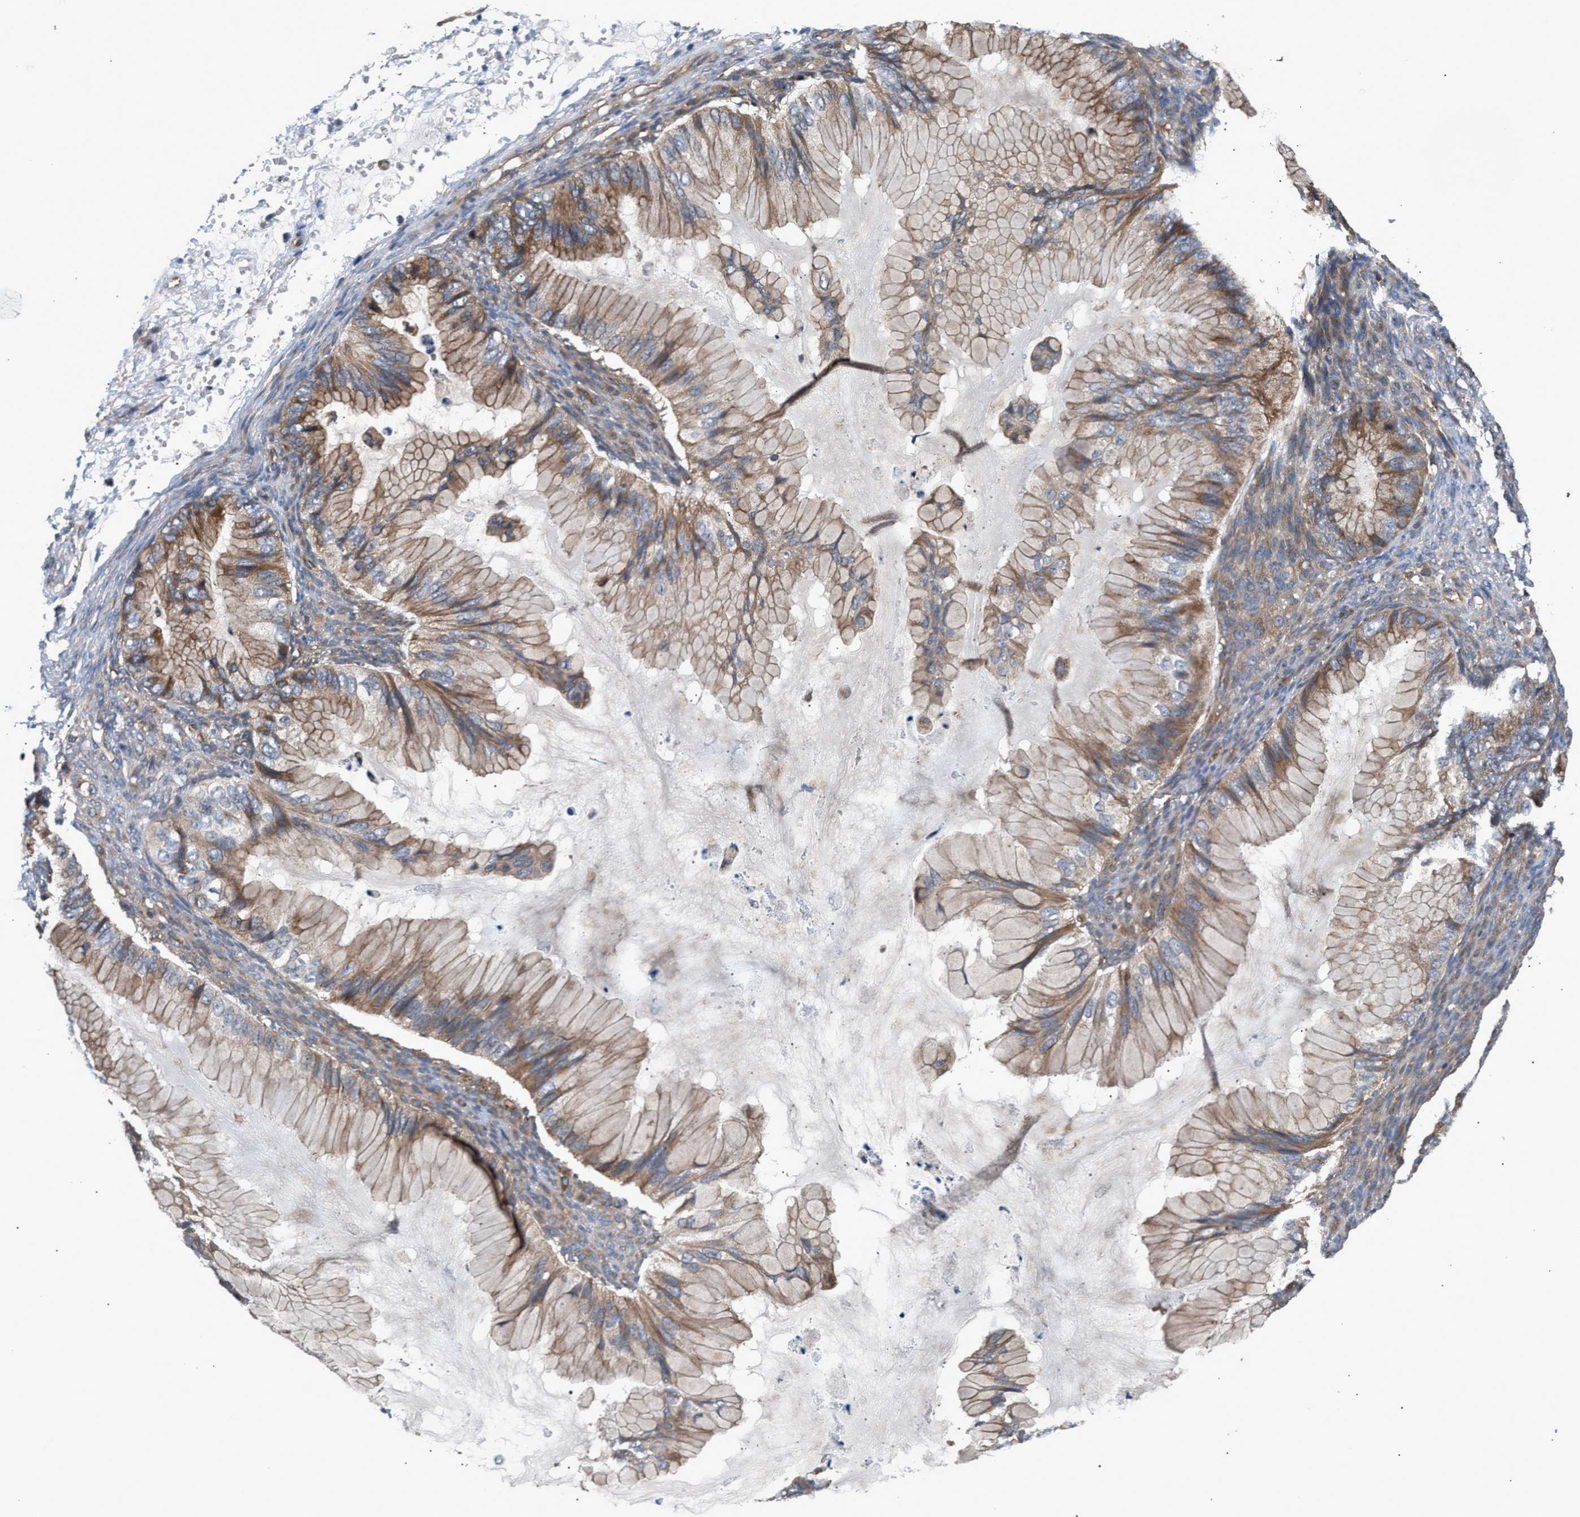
{"staining": {"intensity": "moderate", "quantity": ">75%", "location": "cytoplasmic/membranous"}, "tissue": "ovarian cancer", "cell_type": "Tumor cells", "image_type": "cancer", "snomed": [{"axis": "morphology", "description": "Cystadenocarcinoma, mucinous, NOS"}, {"axis": "topography", "description": "Ovary"}], "caption": "An image of ovarian cancer stained for a protein shows moderate cytoplasmic/membranous brown staining in tumor cells. (DAB (3,3'-diaminobenzidine) IHC with brightfield microscopy, high magnification).", "gene": "LAPTM4B", "patient": {"sex": "female", "age": 36}}